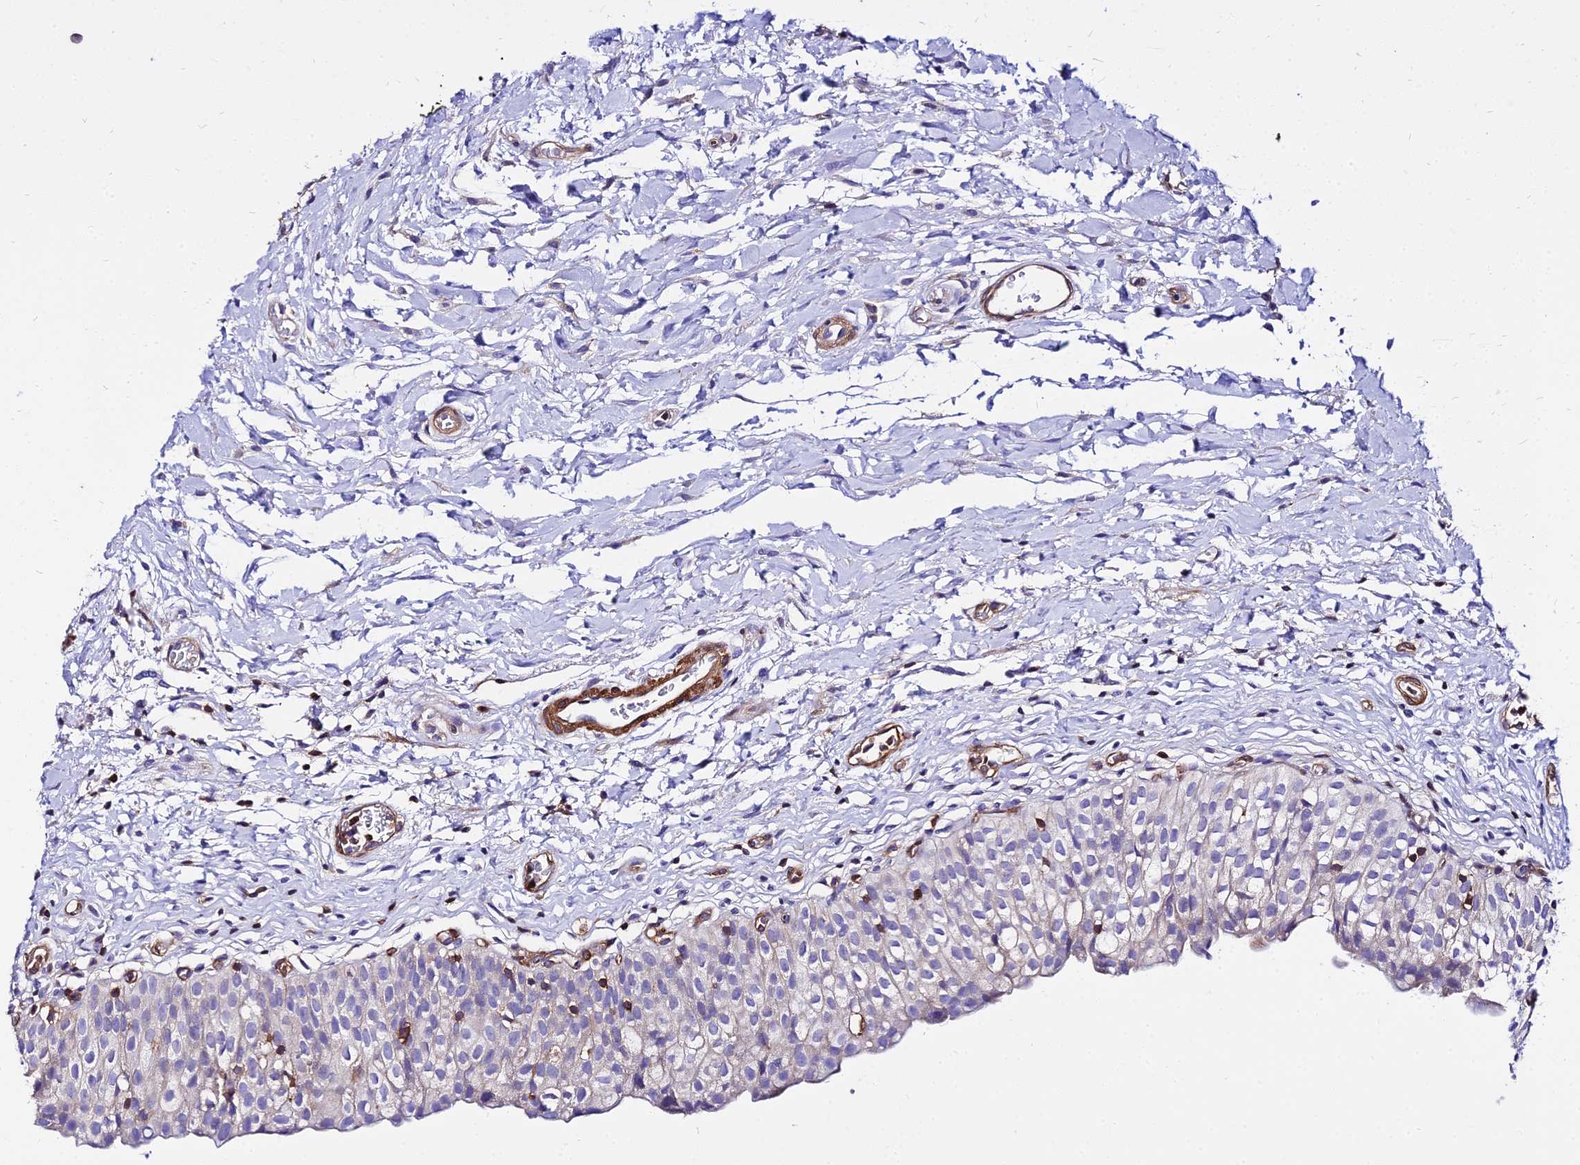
{"staining": {"intensity": "weak", "quantity": "<25%", "location": "cytoplasmic/membranous"}, "tissue": "urinary bladder", "cell_type": "Urothelial cells", "image_type": "normal", "snomed": [{"axis": "morphology", "description": "Normal tissue, NOS"}, {"axis": "topography", "description": "Urinary bladder"}], "caption": "This is an IHC histopathology image of normal human urinary bladder. There is no expression in urothelial cells.", "gene": "CSRP1", "patient": {"sex": "male", "age": 55}}